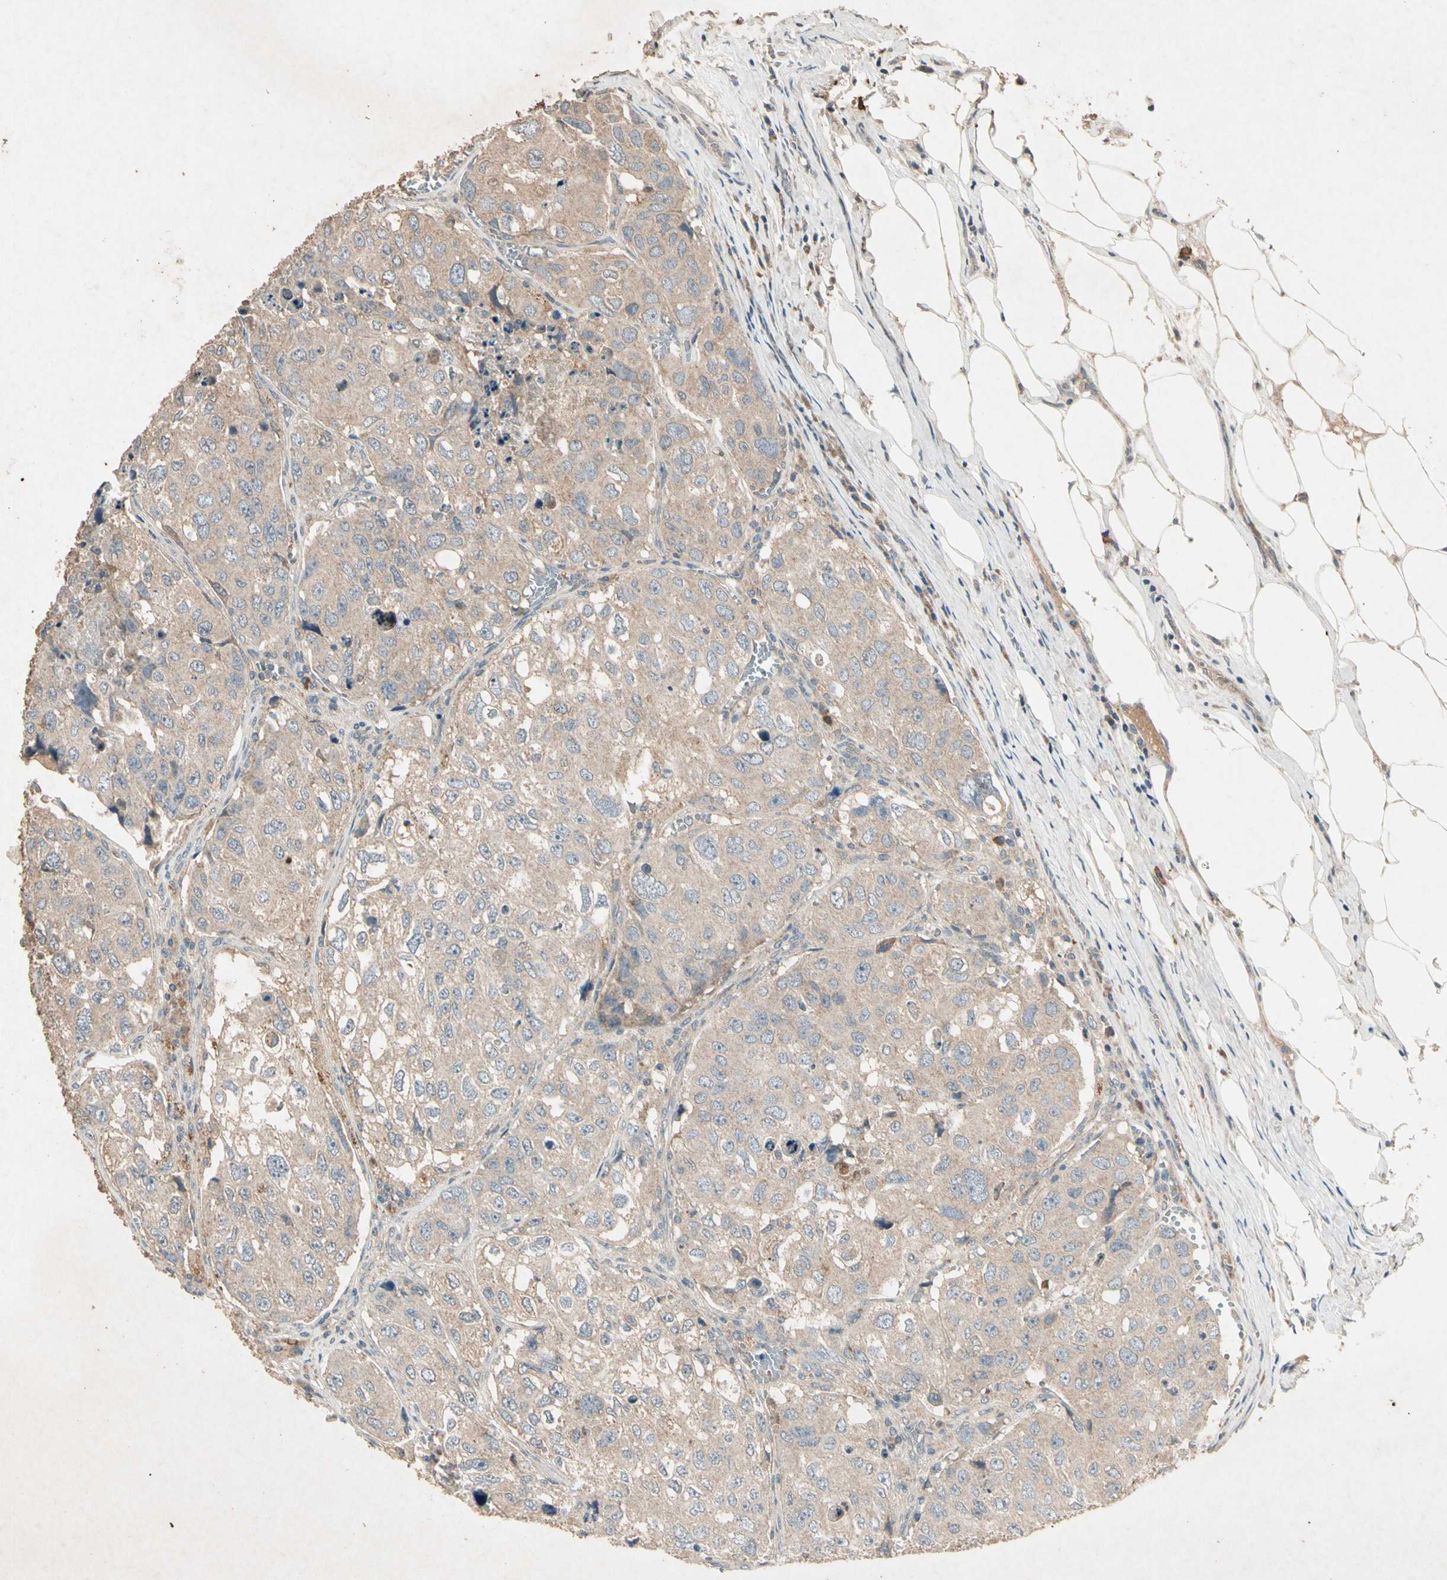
{"staining": {"intensity": "weak", "quantity": ">75%", "location": "cytoplasmic/membranous"}, "tissue": "urothelial cancer", "cell_type": "Tumor cells", "image_type": "cancer", "snomed": [{"axis": "morphology", "description": "Urothelial carcinoma, High grade"}, {"axis": "topography", "description": "Lymph node"}, {"axis": "topography", "description": "Urinary bladder"}], "caption": "IHC (DAB) staining of high-grade urothelial carcinoma exhibits weak cytoplasmic/membranous protein staining in about >75% of tumor cells.", "gene": "GPLD1", "patient": {"sex": "male", "age": 51}}